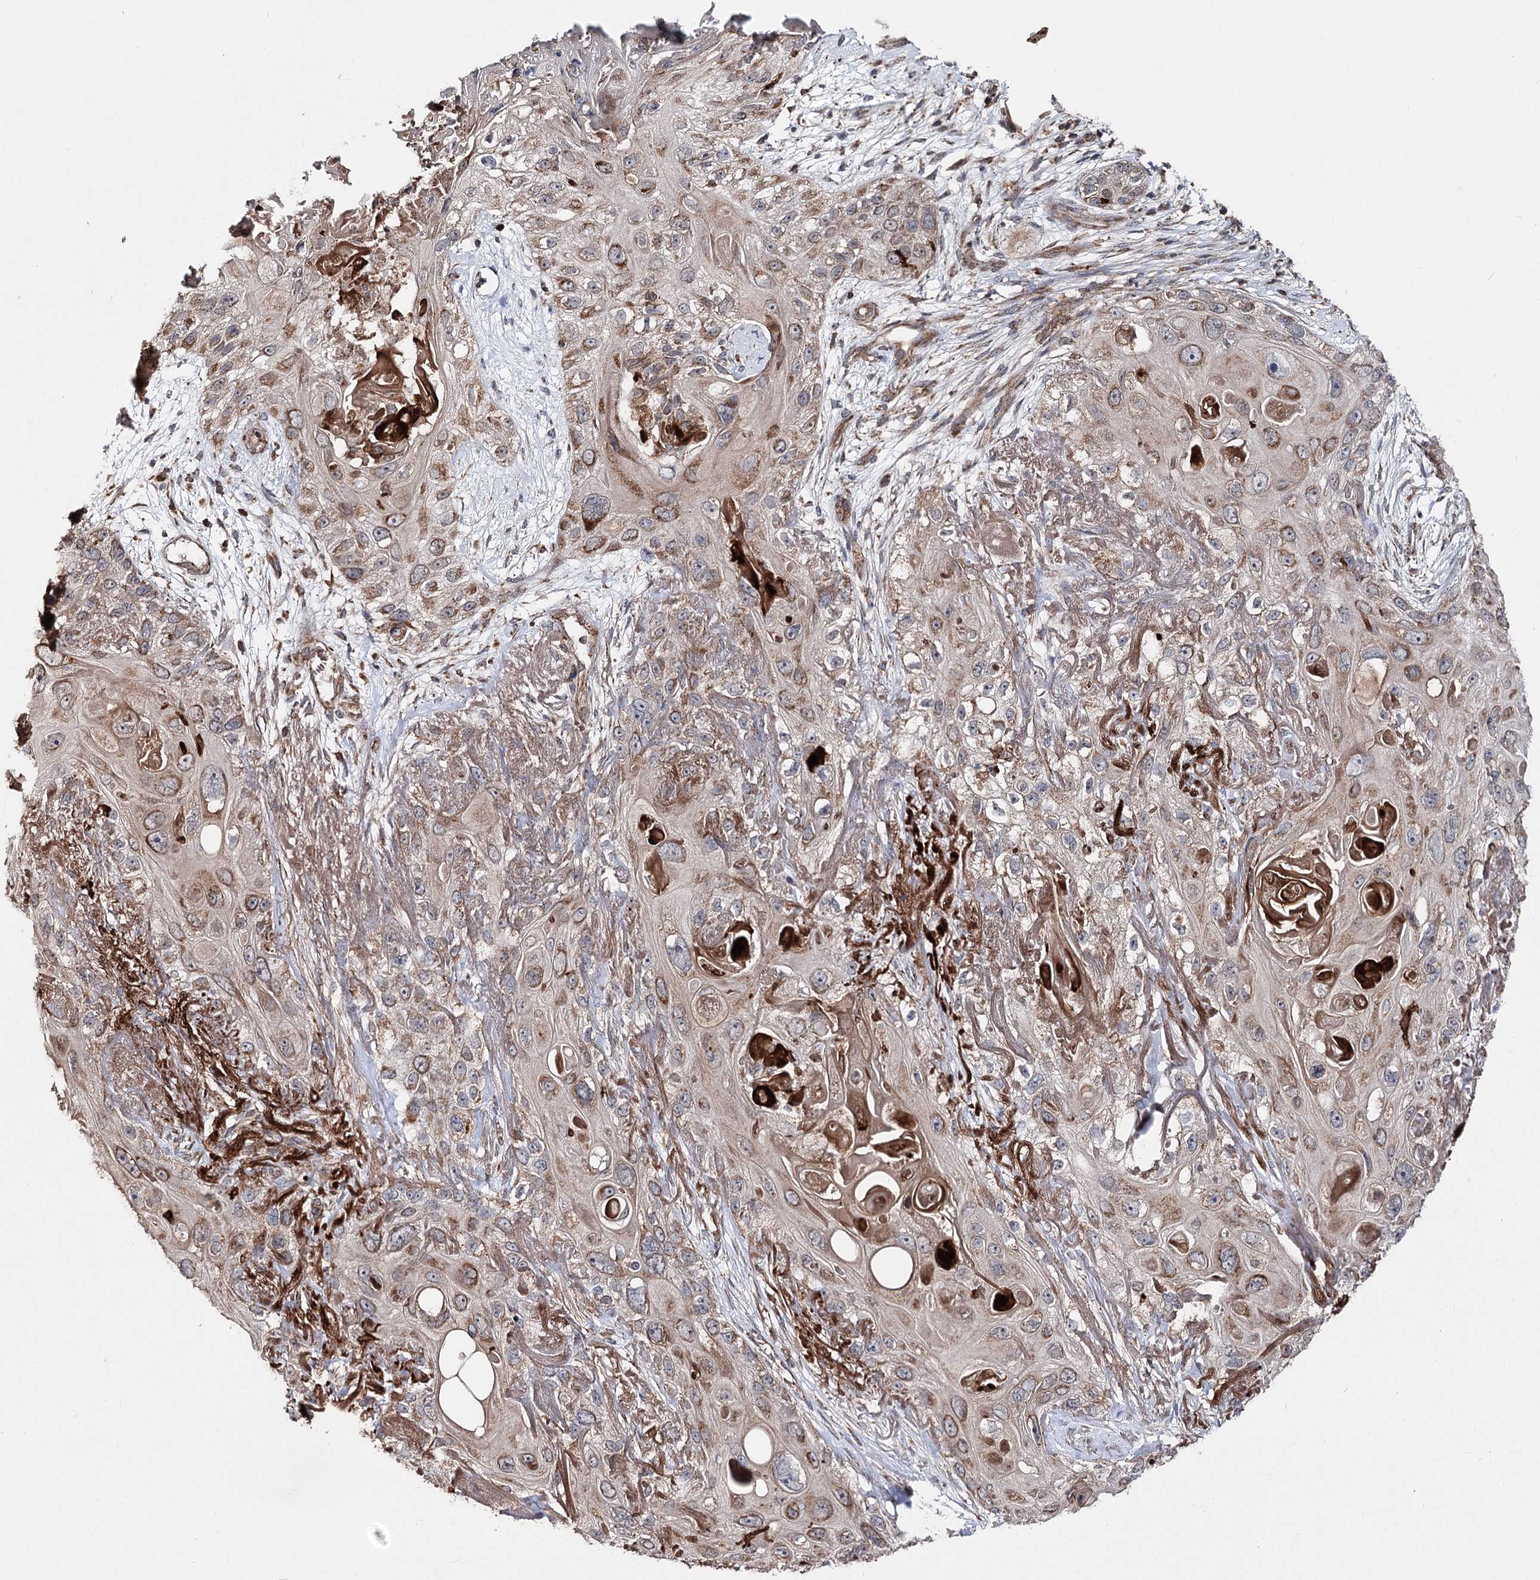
{"staining": {"intensity": "moderate", "quantity": ">75%", "location": "cytoplasmic/membranous"}, "tissue": "skin cancer", "cell_type": "Tumor cells", "image_type": "cancer", "snomed": [{"axis": "morphology", "description": "Normal tissue, NOS"}, {"axis": "morphology", "description": "Squamous cell carcinoma, NOS"}, {"axis": "topography", "description": "Skin"}], "caption": "DAB (3,3'-diaminobenzidine) immunohistochemical staining of skin cancer (squamous cell carcinoma) demonstrates moderate cytoplasmic/membranous protein staining in approximately >75% of tumor cells.", "gene": "MINDY3", "patient": {"sex": "male", "age": 72}}